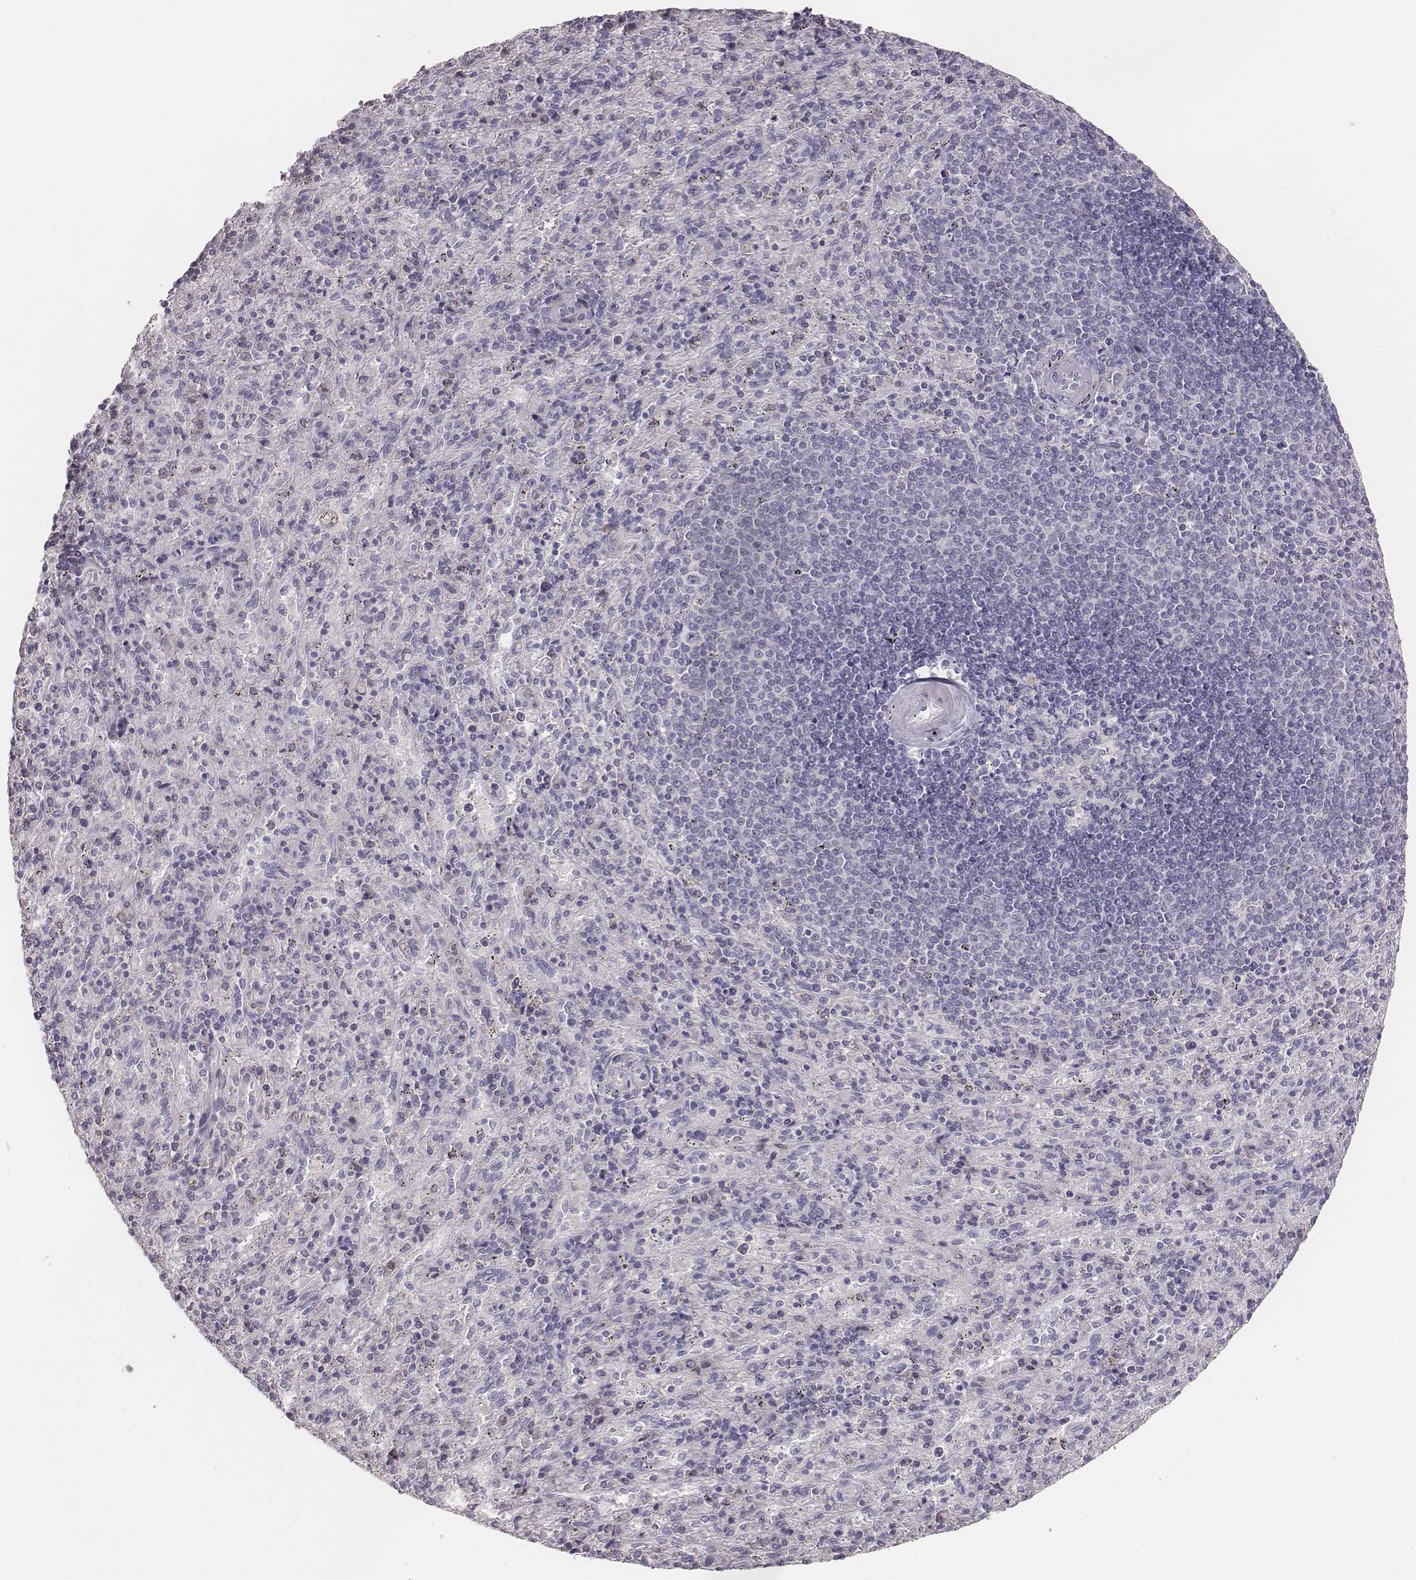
{"staining": {"intensity": "negative", "quantity": "none", "location": "none"}, "tissue": "spleen", "cell_type": "Cells in red pulp", "image_type": "normal", "snomed": [{"axis": "morphology", "description": "Normal tissue, NOS"}, {"axis": "topography", "description": "Spleen"}], "caption": "DAB (3,3'-diaminobenzidine) immunohistochemical staining of benign human spleen exhibits no significant positivity in cells in red pulp.", "gene": "MYH6", "patient": {"sex": "male", "age": 57}}